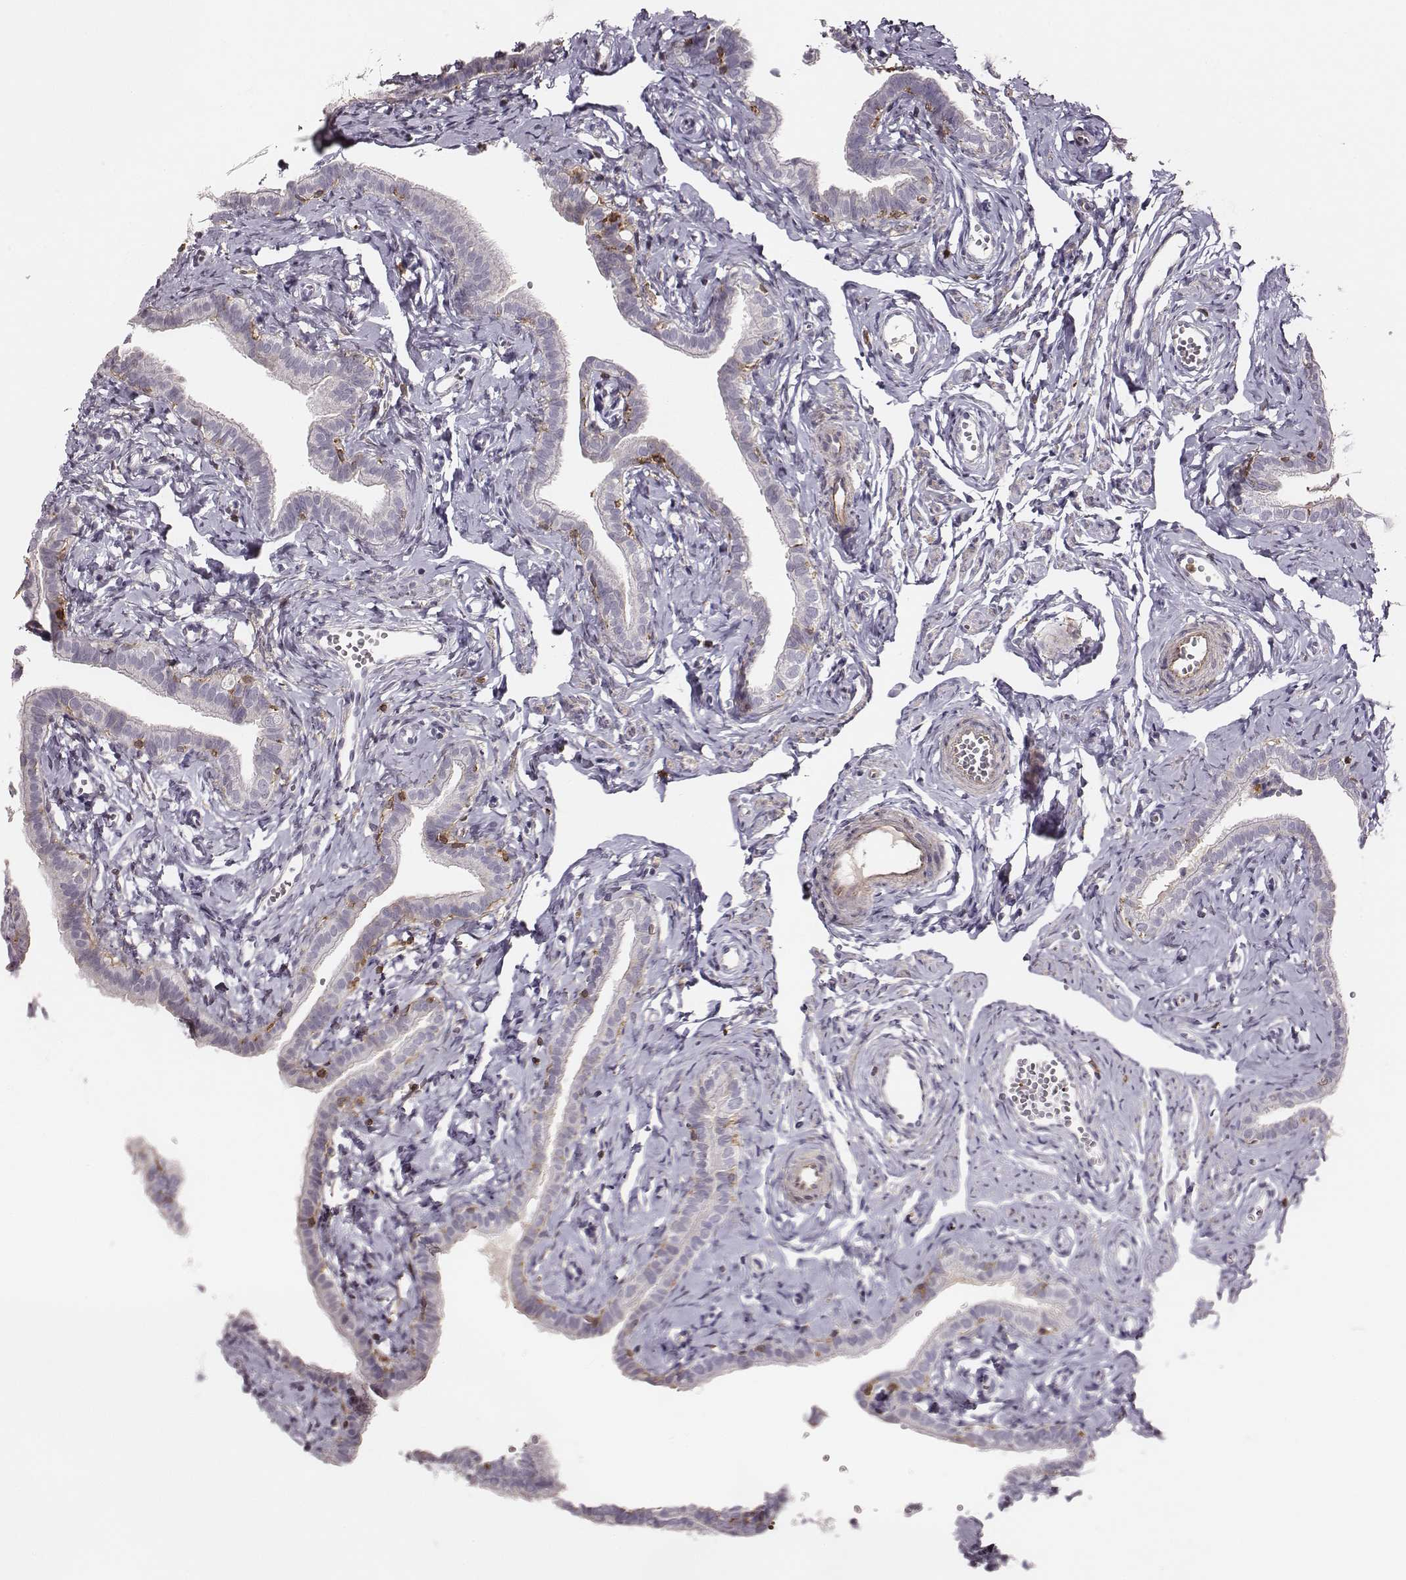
{"staining": {"intensity": "negative", "quantity": "none", "location": "none"}, "tissue": "fallopian tube", "cell_type": "Glandular cells", "image_type": "normal", "snomed": [{"axis": "morphology", "description": "Normal tissue, NOS"}, {"axis": "topography", "description": "Fallopian tube"}], "caption": "Protein analysis of unremarkable fallopian tube shows no significant staining in glandular cells. (Immunohistochemistry, brightfield microscopy, high magnification).", "gene": "ZYX", "patient": {"sex": "female", "age": 41}}